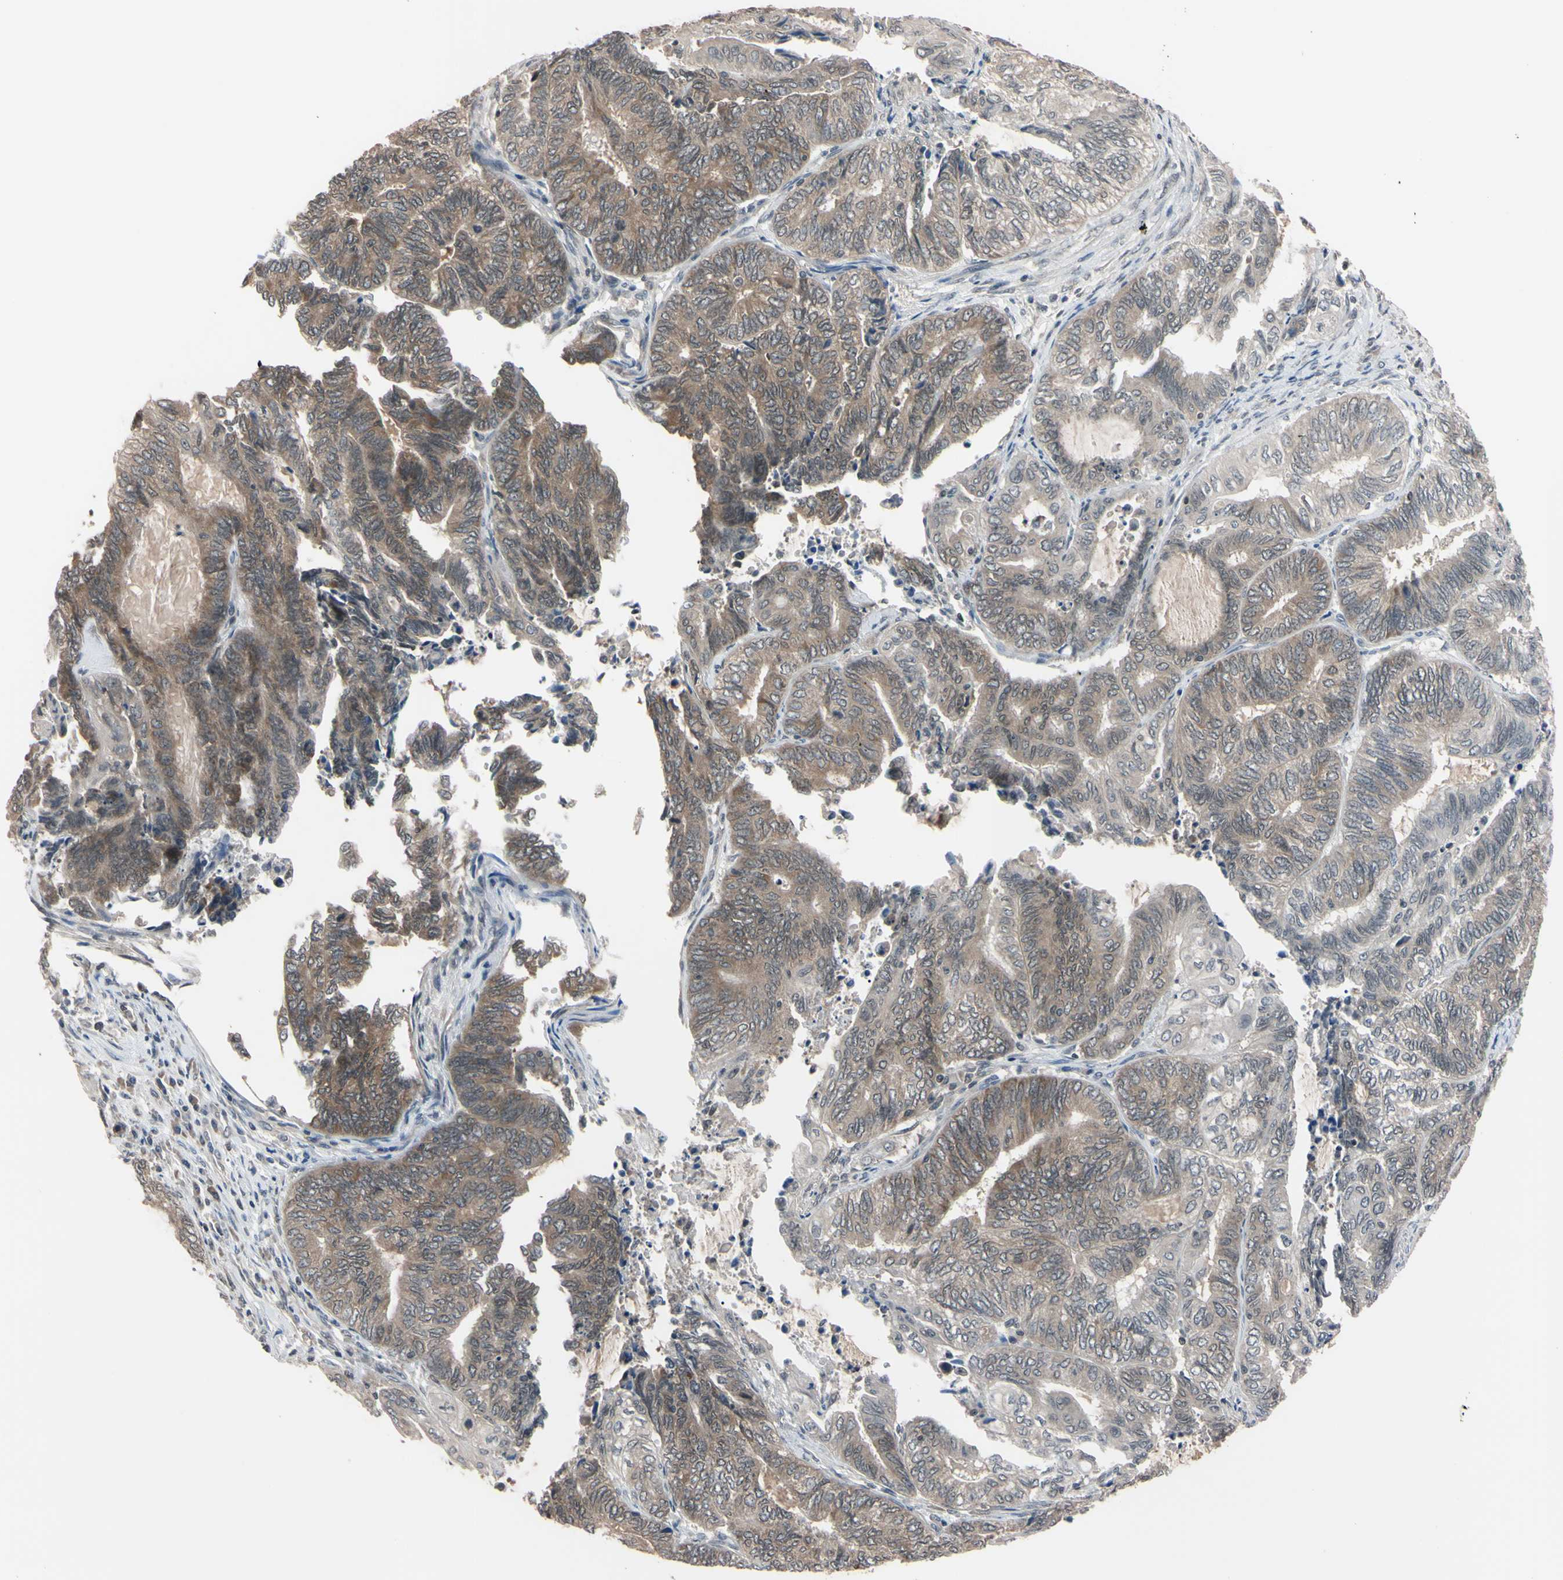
{"staining": {"intensity": "weak", "quantity": ">75%", "location": "cytoplasmic/membranous"}, "tissue": "endometrial cancer", "cell_type": "Tumor cells", "image_type": "cancer", "snomed": [{"axis": "morphology", "description": "Adenocarcinoma, NOS"}, {"axis": "topography", "description": "Uterus"}, {"axis": "topography", "description": "Endometrium"}], "caption": "Human endometrial adenocarcinoma stained with a protein marker shows weak staining in tumor cells.", "gene": "UBE2I", "patient": {"sex": "female", "age": 70}}